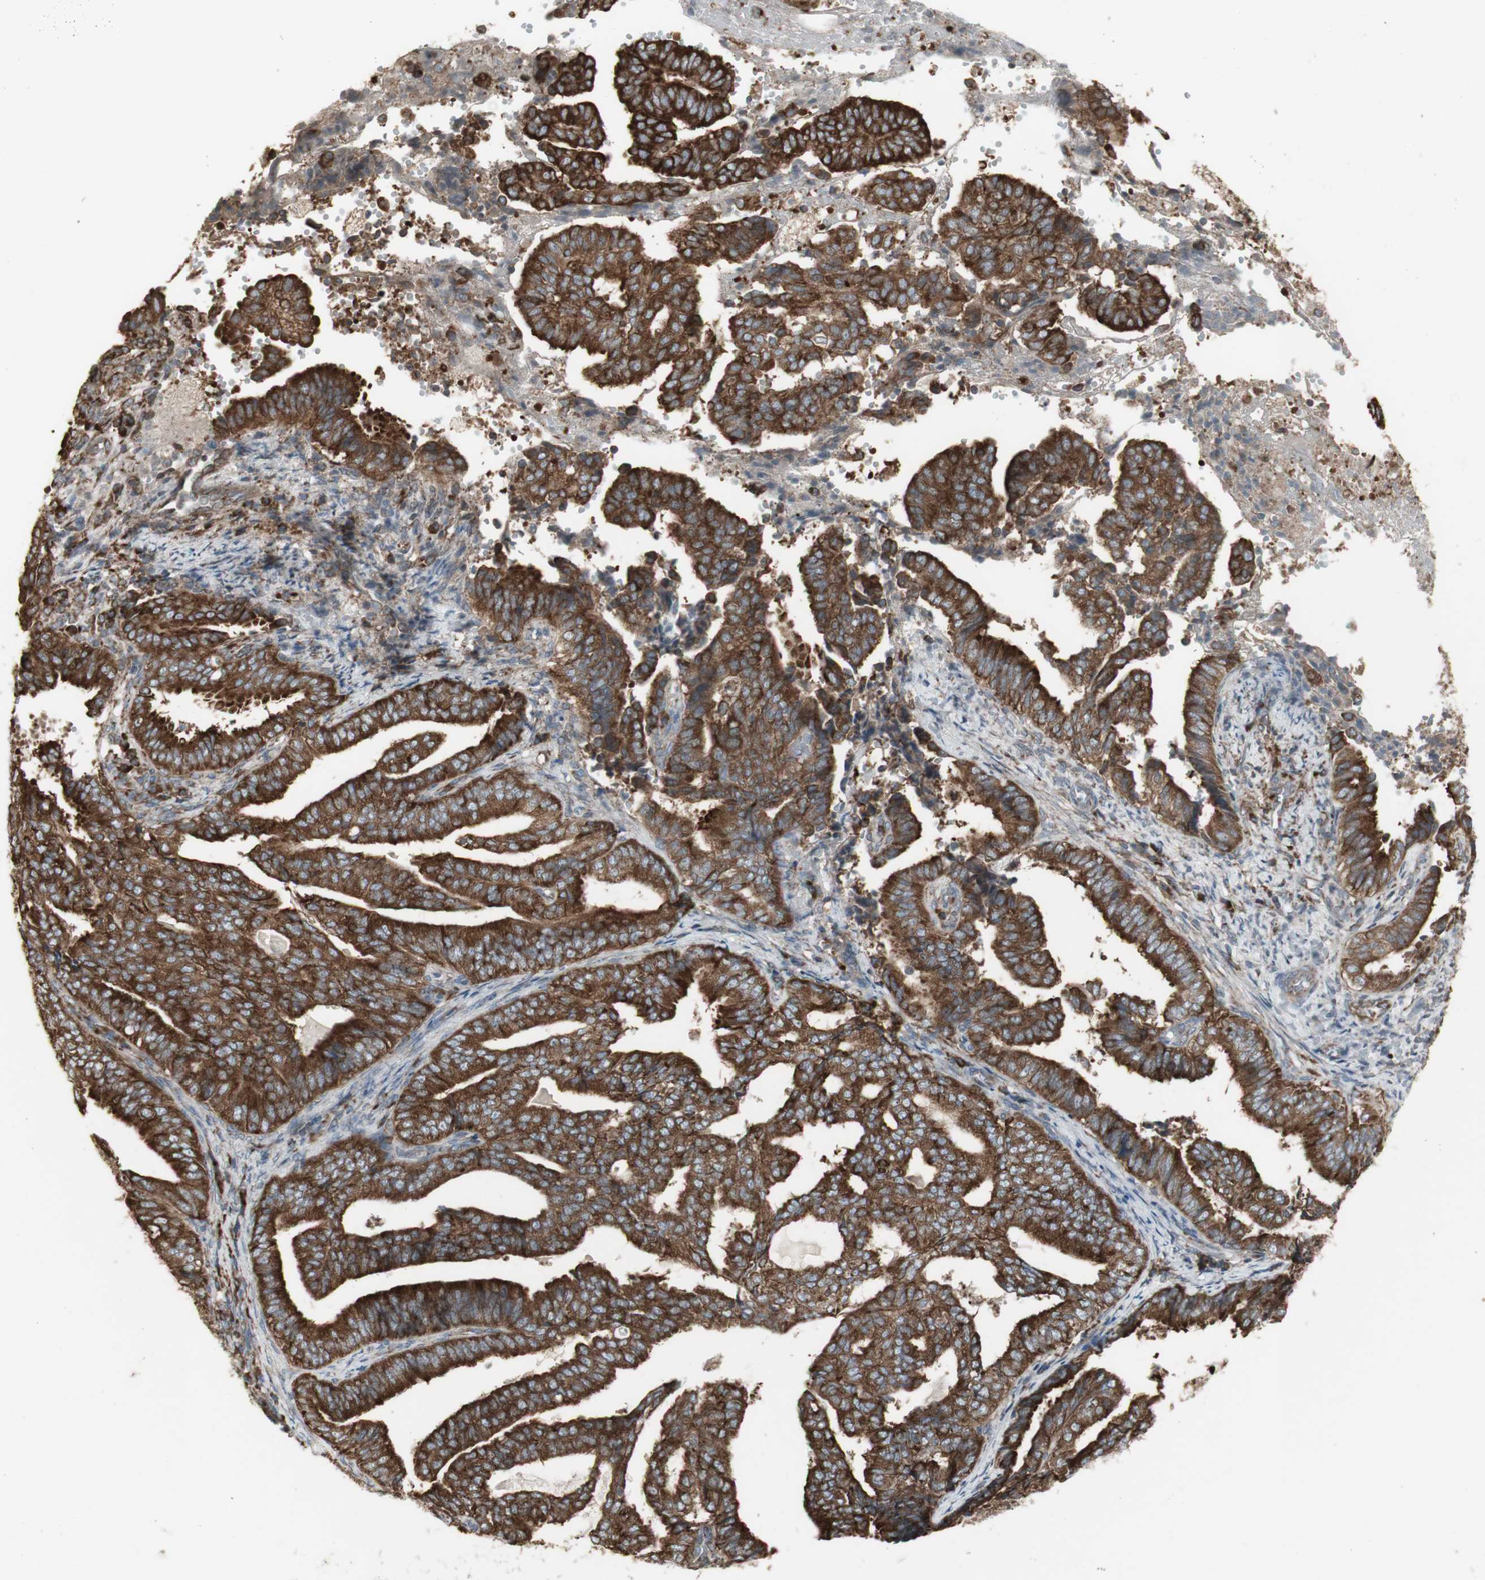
{"staining": {"intensity": "strong", "quantity": ">75%", "location": "cytoplasmic/membranous"}, "tissue": "endometrial cancer", "cell_type": "Tumor cells", "image_type": "cancer", "snomed": [{"axis": "morphology", "description": "Adenocarcinoma, NOS"}, {"axis": "topography", "description": "Endometrium"}], "caption": "Immunohistochemistry (IHC) micrograph of neoplastic tissue: endometrial cancer stained using immunohistochemistry displays high levels of strong protein expression localized specifically in the cytoplasmic/membranous of tumor cells, appearing as a cytoplasmic/membranous brown color.", "gene": "FKBP3", "patient": {"sex": "female", "age": 58}}